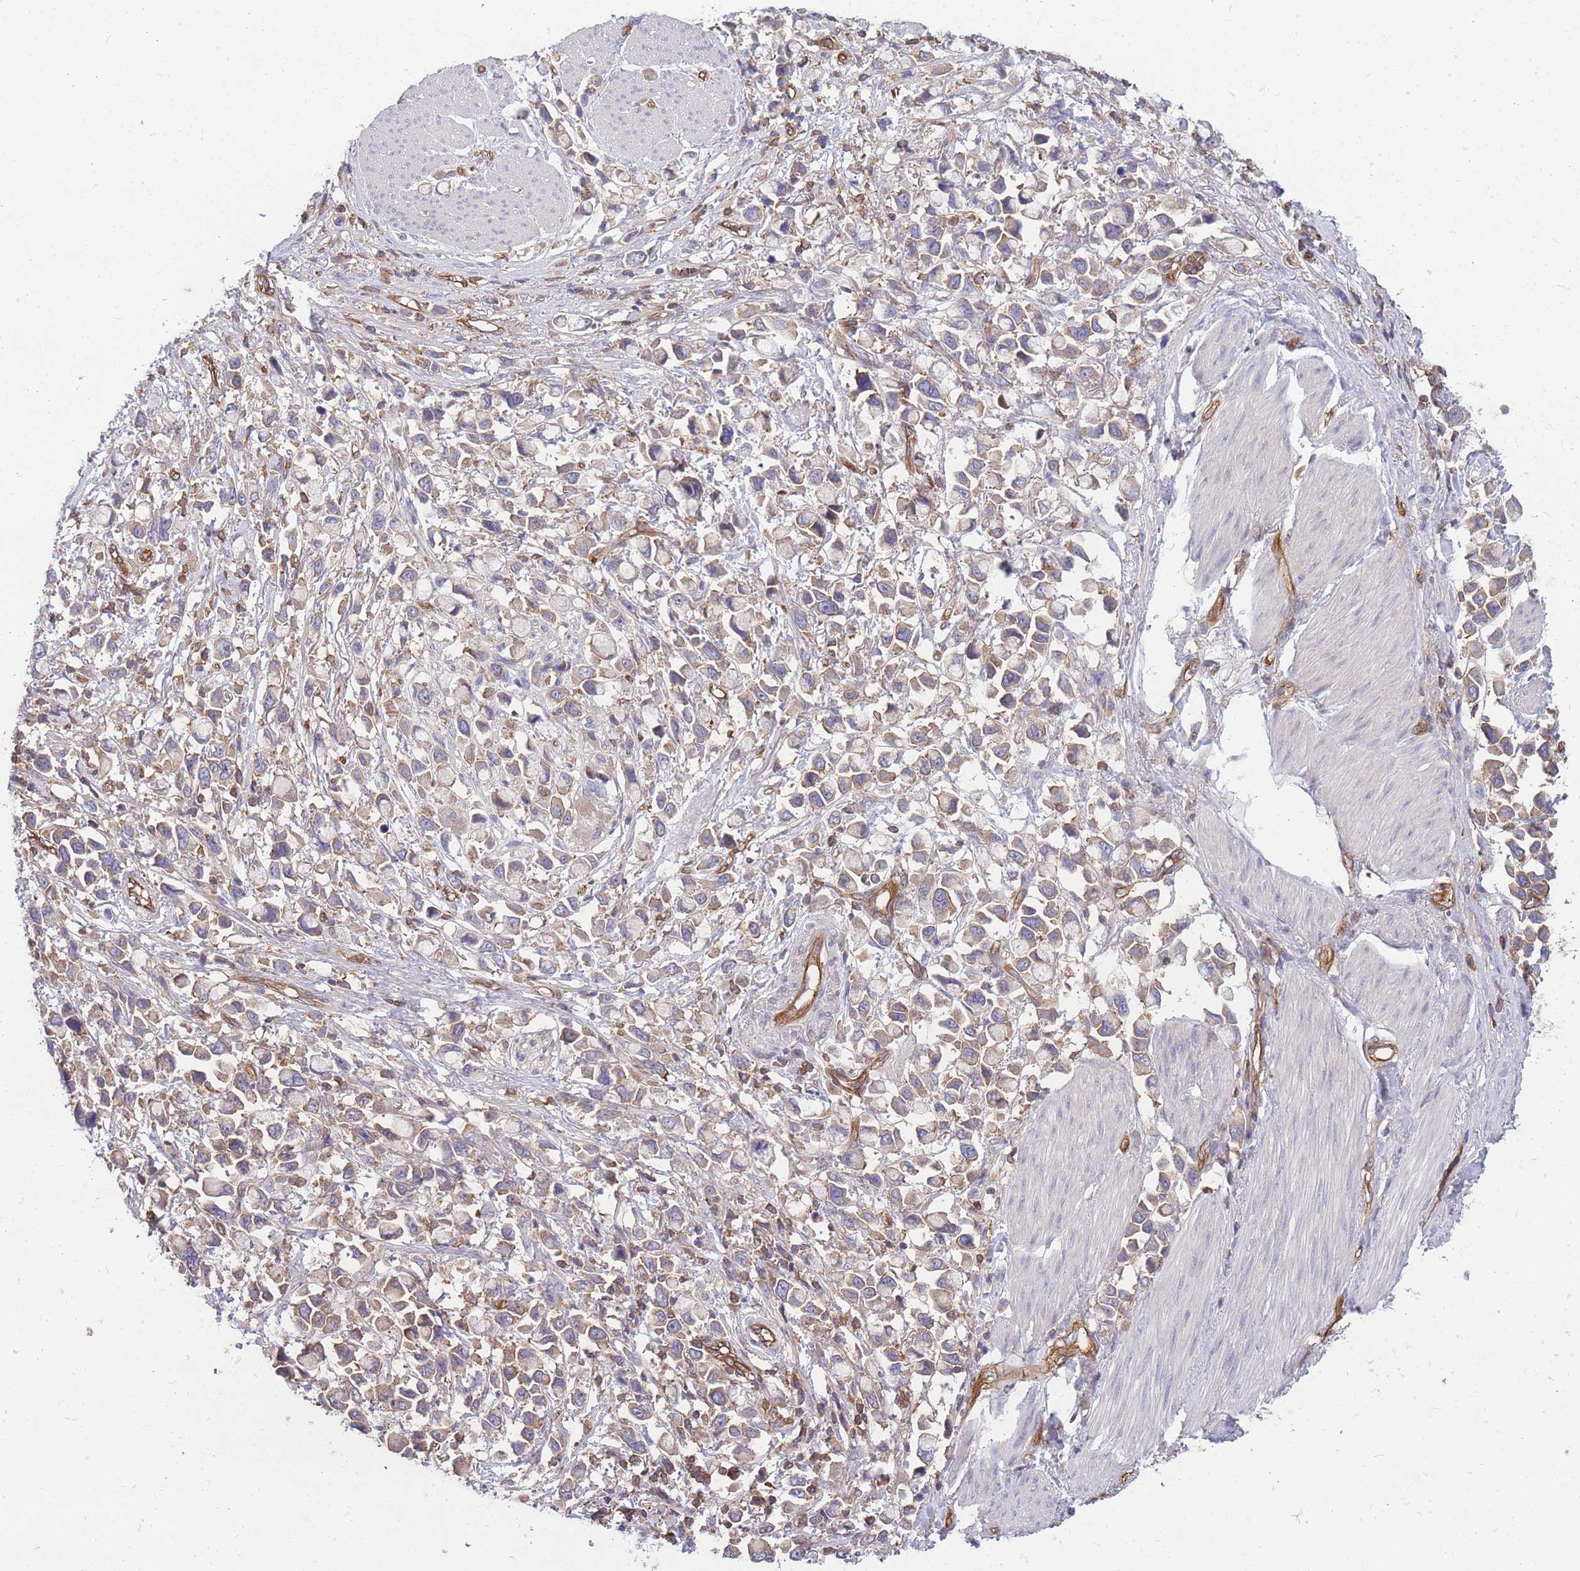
{"staining": {"intensity": "weak", "quantity": "25%-75%", "location": "cytoplasmic/membranous"}, "tissue": "stomach cancer", "cell_type": "Tumor cells", "image_type": "cancer", "snomed": [{"axis": "morphology", "description": "Adenocarcinoma, NOS"}, {"axis": "topography", "description": "Stomach"}], "caption": "Immunohistochemical staining of human adenocarcinoma (stomach) reveals weak cytoplasmic/membranous protein staining in approximately 25%-75% of tumor cells.", "gene": "GGA1", "patient": {"sex": "female", "age": 81}}